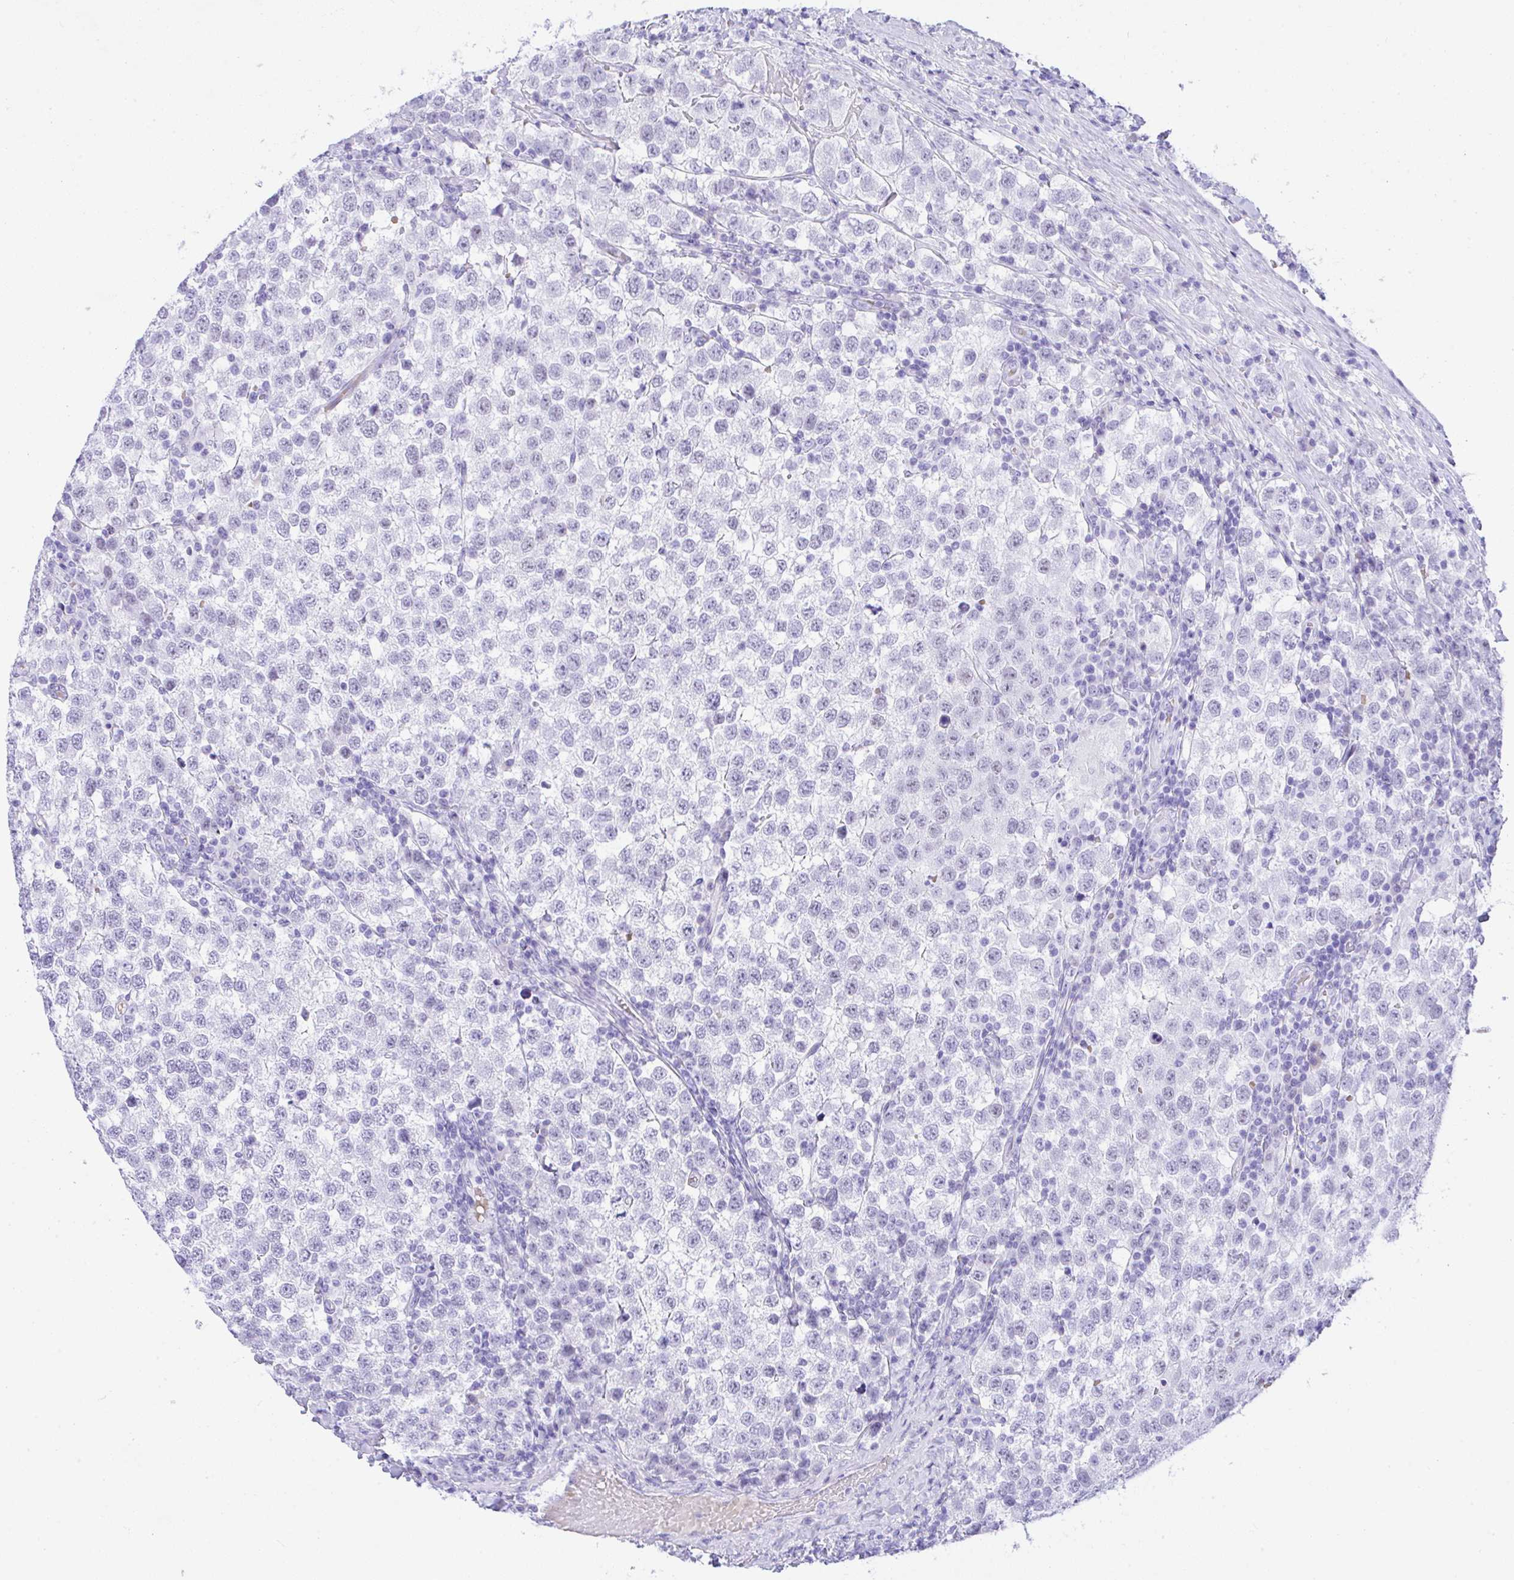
{"staining": {"intensity": "negative", "quantity": "none", "location": "none"}, "tissue": "testis cancer", "cell_type": "Tumor cells", "image_type": "cancer", "snomed": [{"axis": "morphology", "description": "Seminoma, NOS"}, {"axis": "topography", "description": "Testis"}], "caption": "High magnification brightfield microscopy of testis seminoma stained with DAB (3,3'-diaminobenzidine) (brown) and counterstained with hematoxylin (blue): tumor cells show no significant positivity.", "gene": "SEL1L2", "patient": {"sex": "male", "age": 34}}